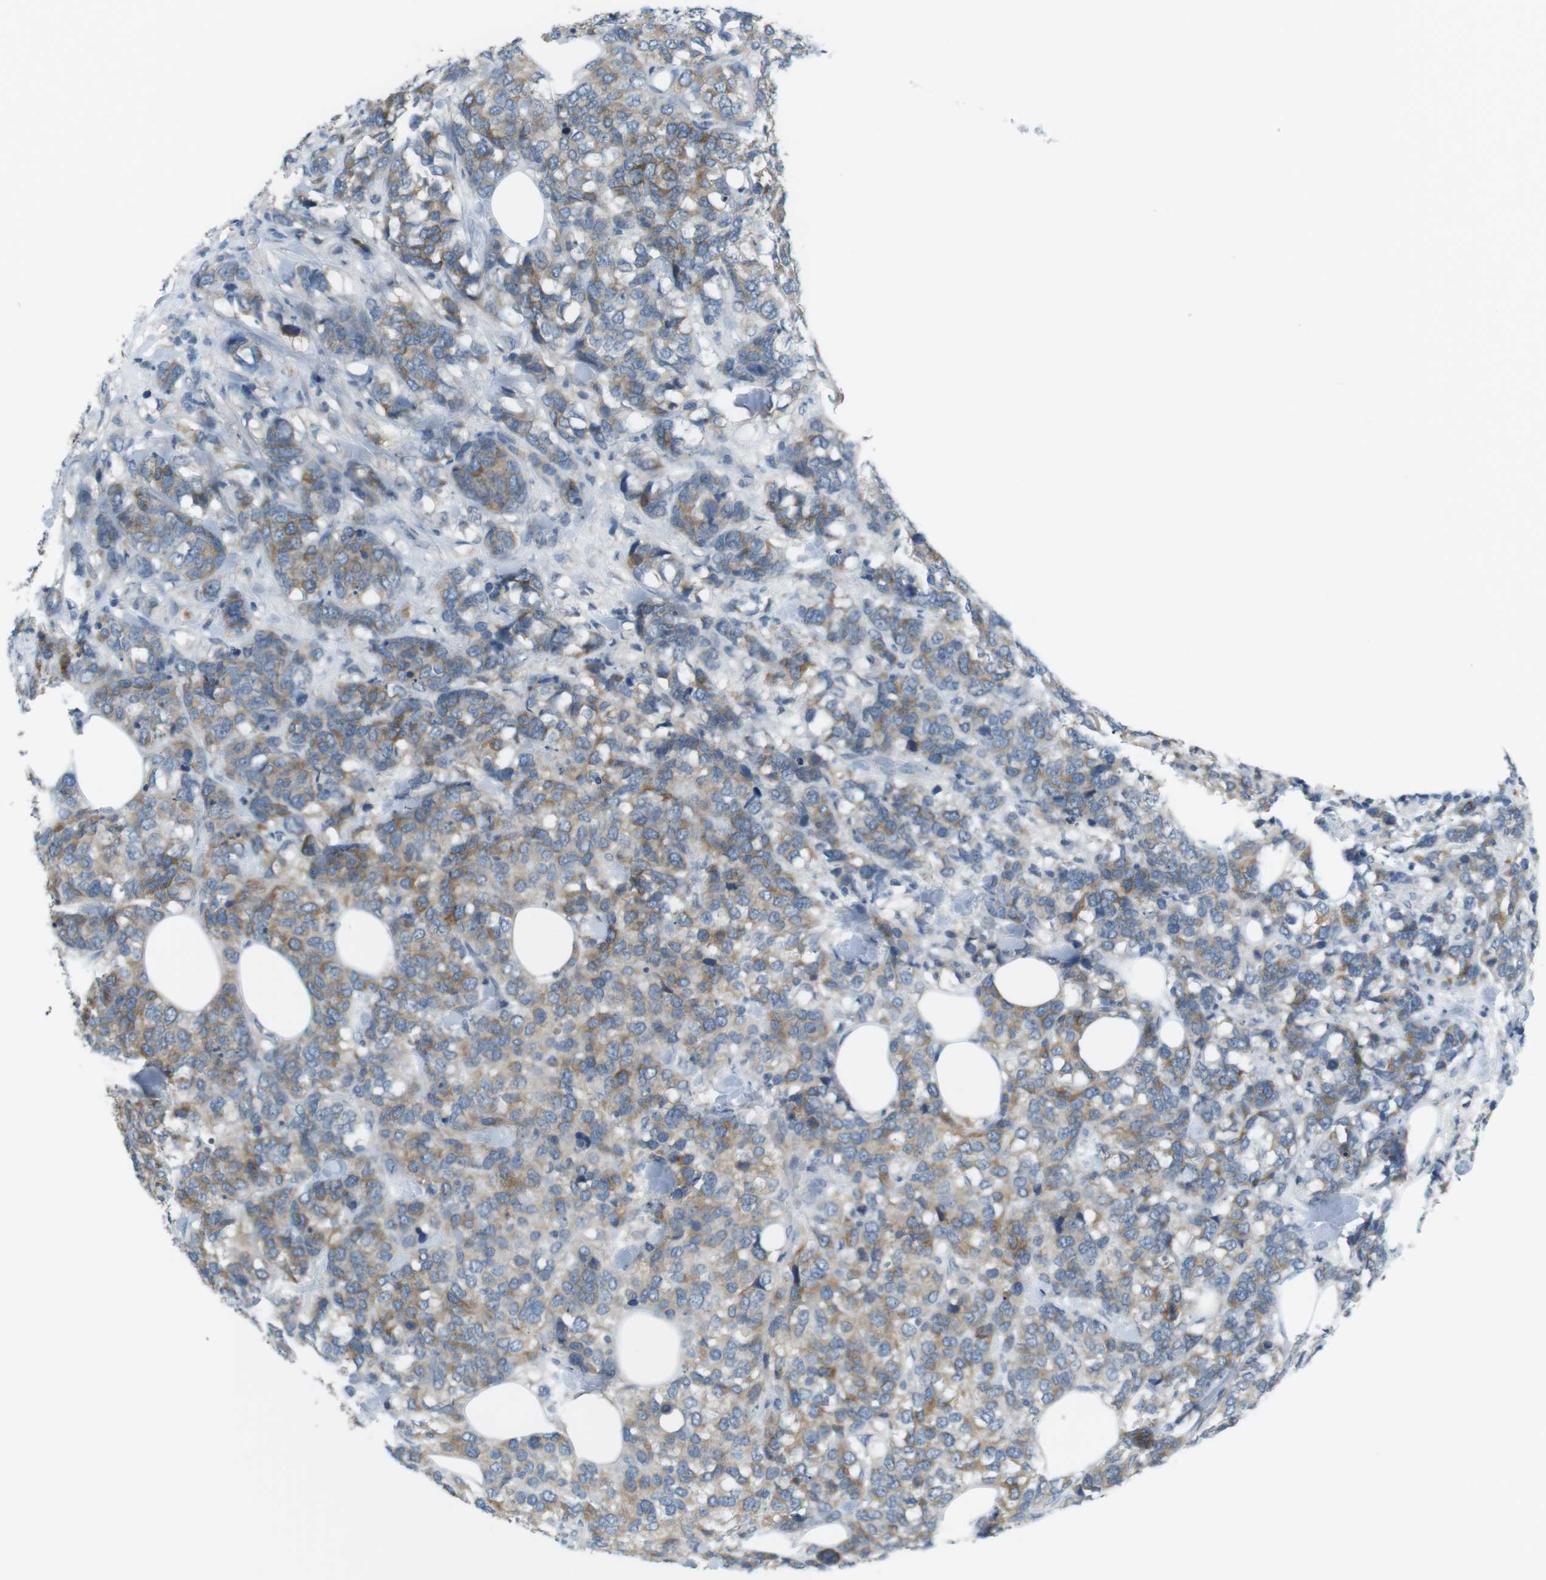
{"staining": {"intensity": "moderate", "quantity": ">75%", "location": "cytoplasmic/membranous"}, "tissue": "breast cancer", "cell_type": "Tumor cells", "image_type": "cancer", "snomed": [{"axis": "morphology", "description": "Lobular carcinoma"}, {"axis": "topography", "description": "Breast"}], "caption": "A photomicrograph showing moderate cytoplasmic/membranous expression in approximately >75% of tumor cells in breast cancer, as visualized by brown immunohistochemical staining.", "gene": "RTN3", "patient": {"sex": "female", "age": 59}}